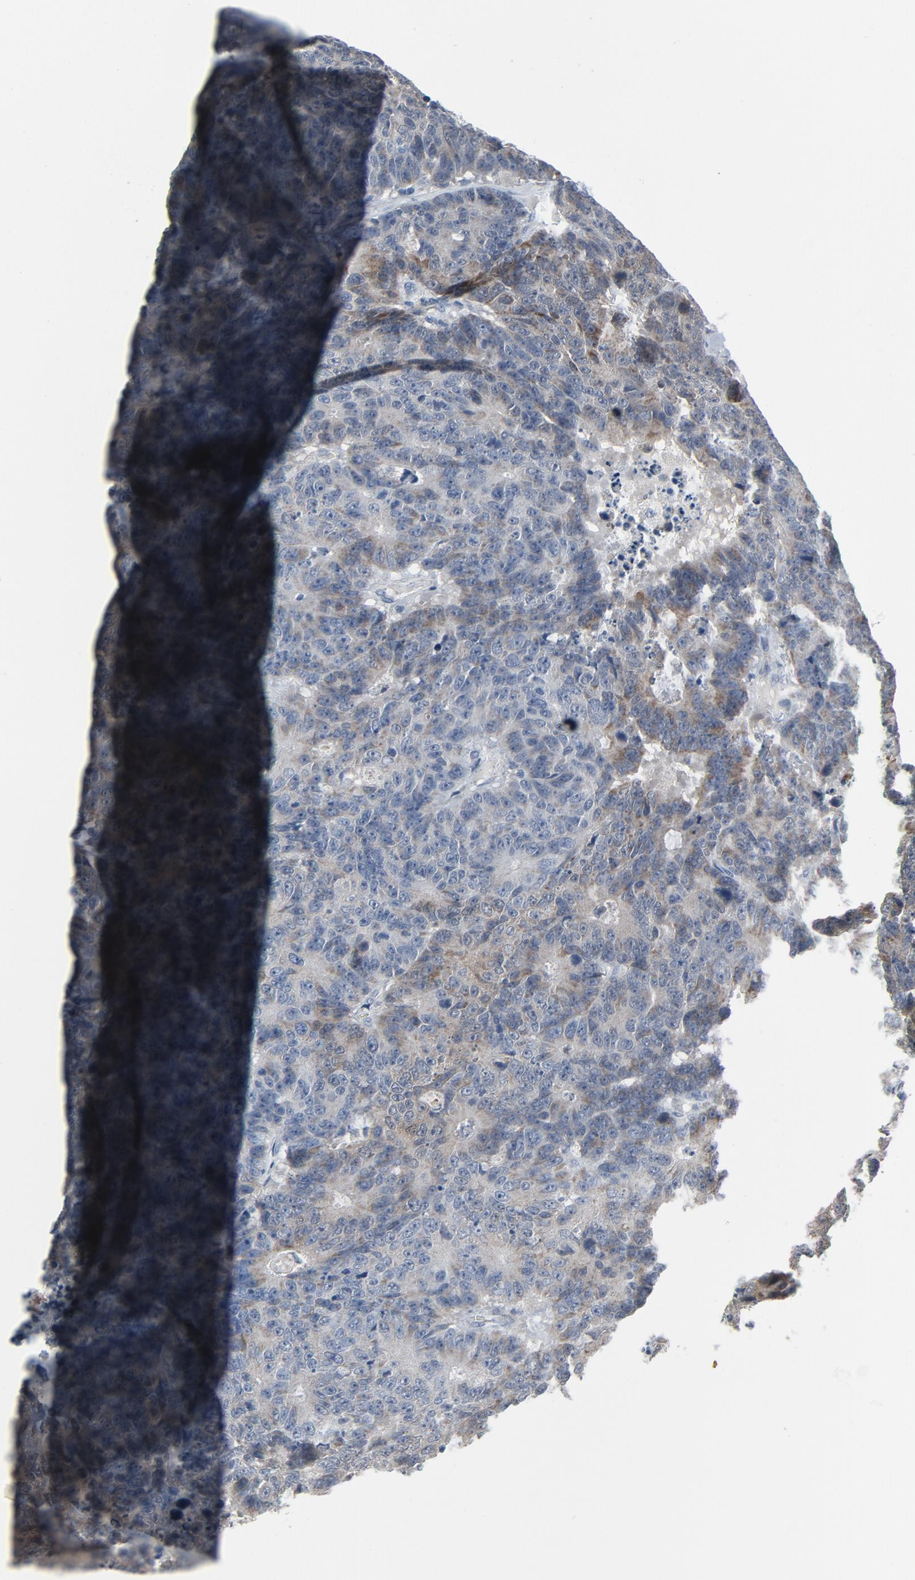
{"staining": {"intensity": "weak", "quantity": "<25%", "location": "cytoplasmic/membranous"}, "tissue": "colorectal cancer", "cell_type": "Tumor cells", "image_type": "cancer", "snomed": [{"axis": "morphology", "description": "Adenocarcinoma, NOS"}, {"axis": "topography", "description": "Colon"}], "caption": "Immunohistochemistry (IHC) of colorectal cancer demonstrates no expression in tumor cells.", "gene": "GPX2", "patient": {"sex": "female", "age": 86}}